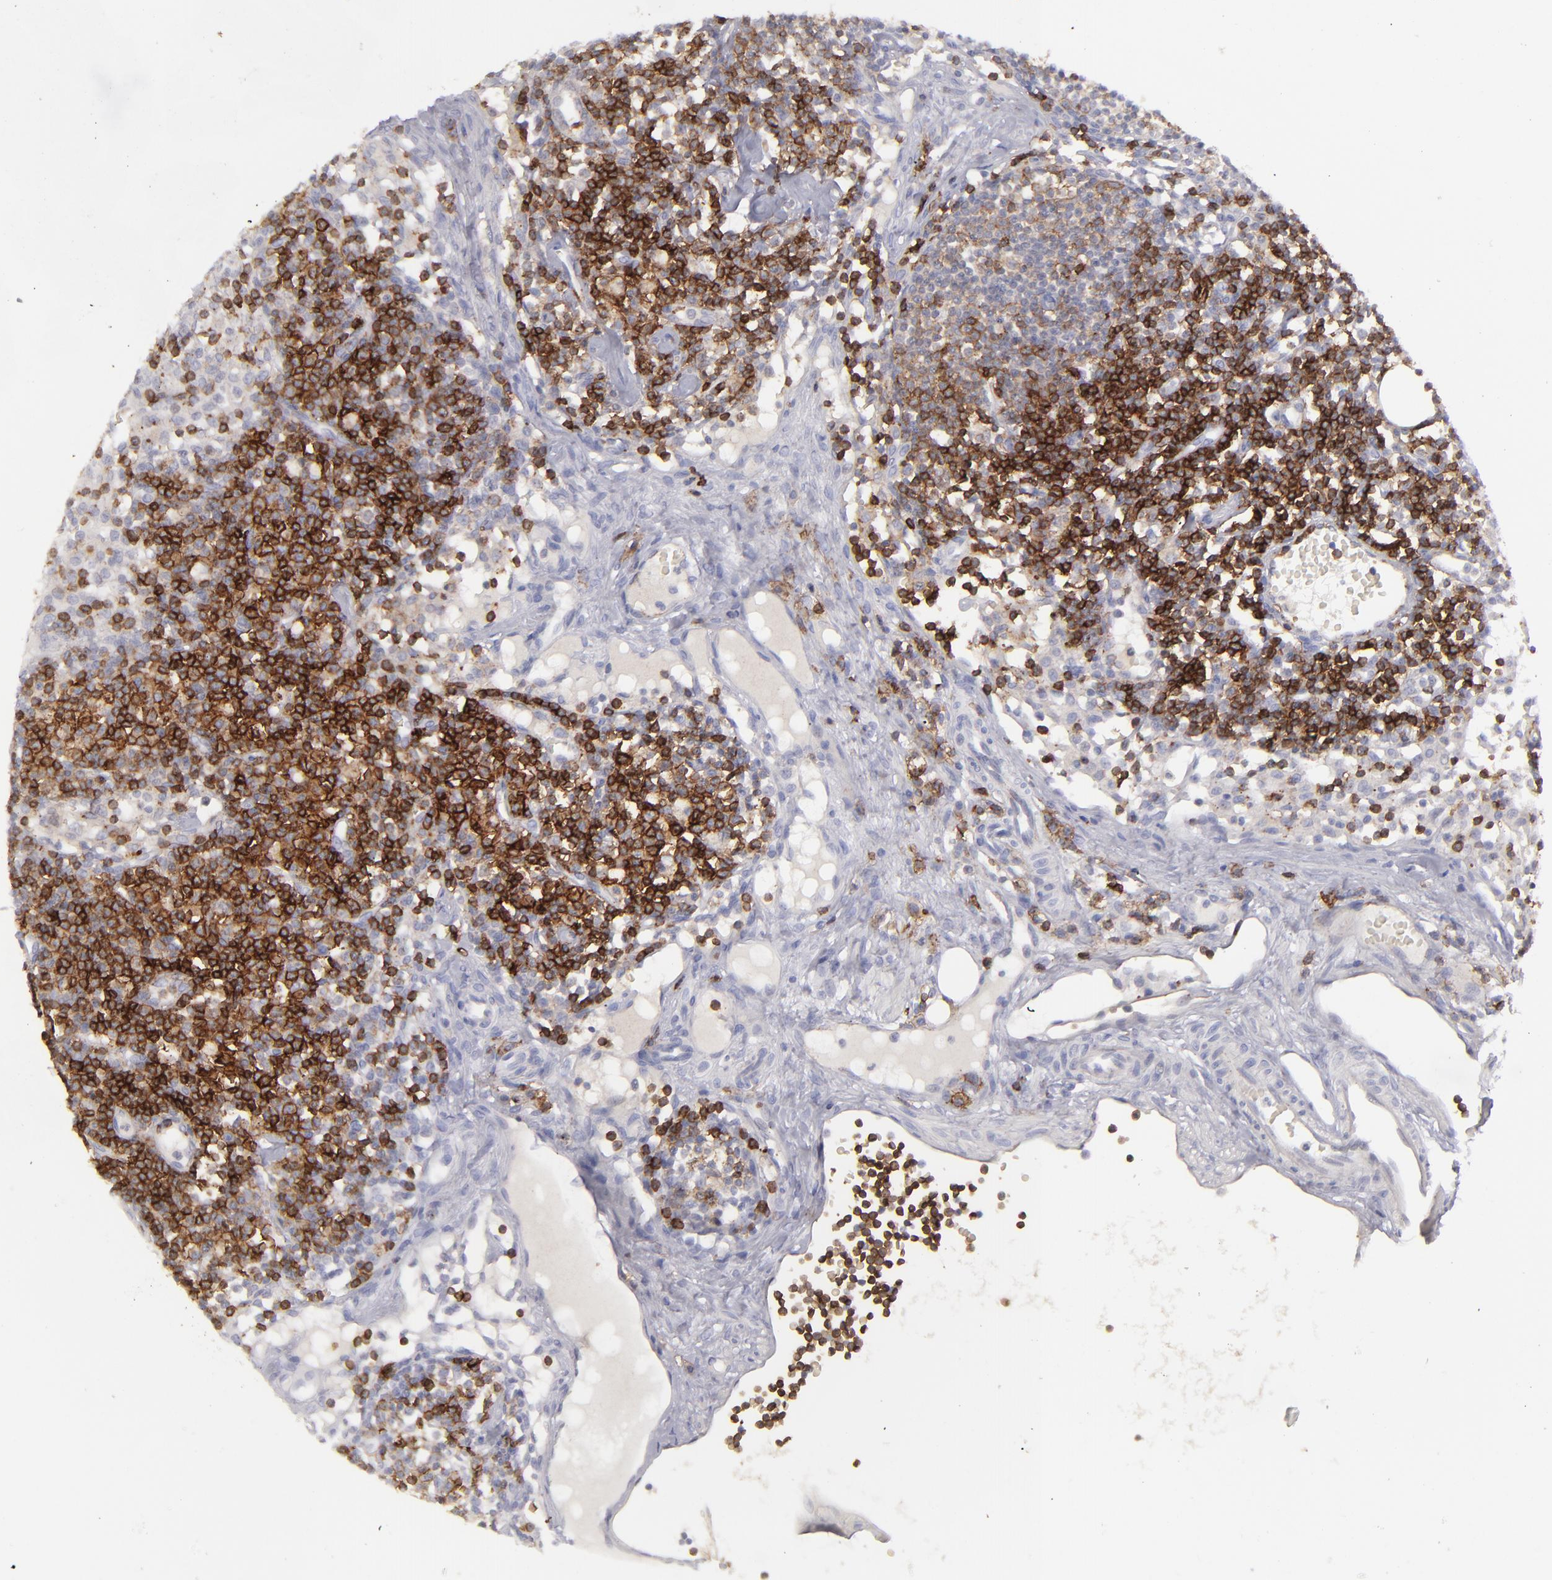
{"staining": {"intensity": "strong", "quantity": "25%-75%", "location": "cytoplasmic/membranous"}, "tissue": "lymph node", "cell_type": "Germinal center cells", "image_type": "normal", "snomed": [{"axis": "morphology", "description": "Normal tissue, NOS"}, {"axis": "topography", "description": "Lymph node"}], "caption": "Approximately 25%-75% of germinal center cells in benign human lymph node reveal strong cytoplasmic/membranous protein expression as visualized by brown immunohistochemical staining.", "gene": "CD27", "patient": {"sex": "female", "age": 42}}